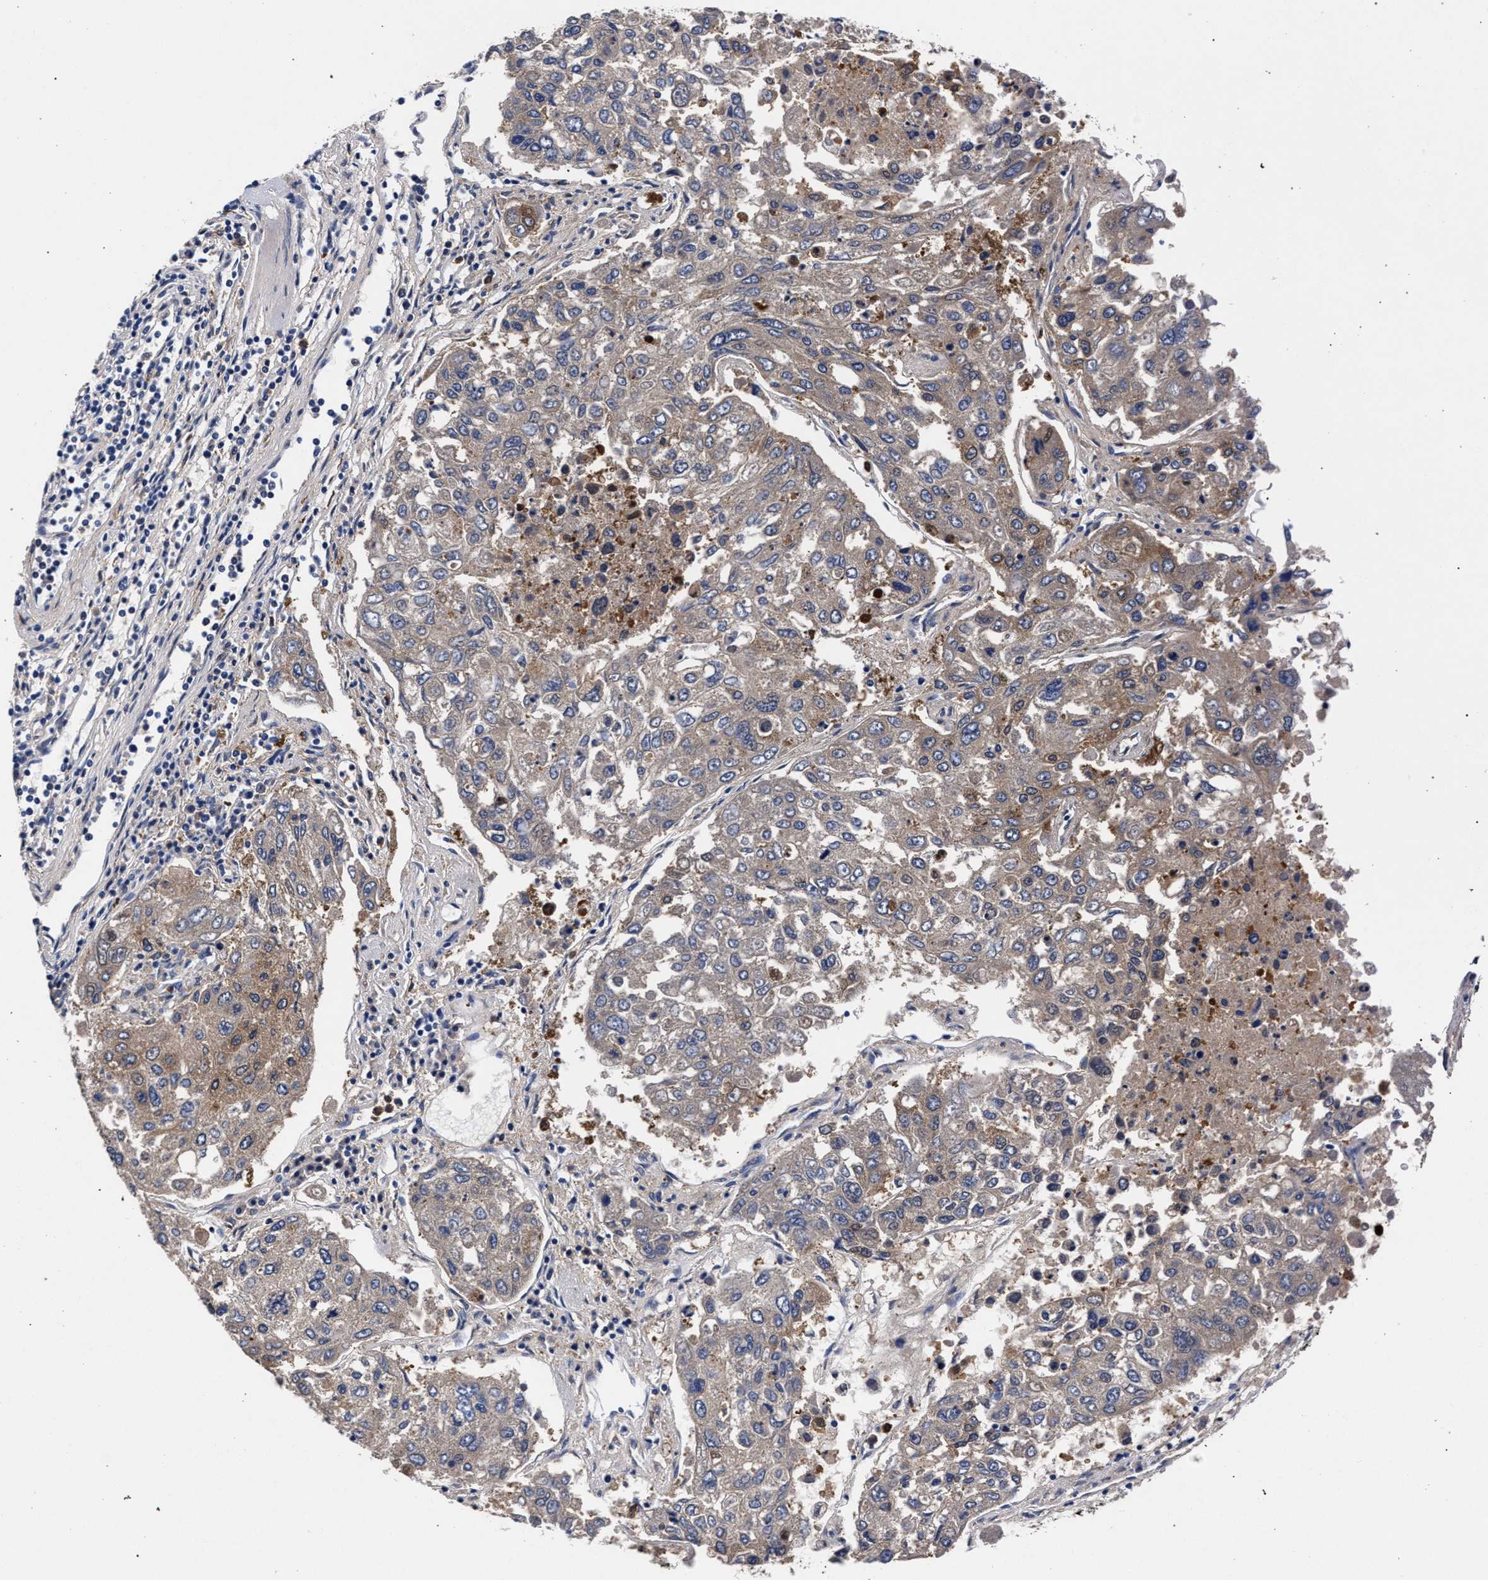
{"staining": {"intensity": "weak", "quantity": "<25%", "location": "cytoplasmic/membranous"}, "tissue": "urothelial cancer", "cell_type": "Tumor cells", "image_type": "cancer", "snomed": [{"axis": "morphology", "description": "Urothelial carcinoma, High grade"}, {"axis": "topography", "description": "Lymph node"}, {"axis": "topography", "description": "Urinary bladder"}], "caption": "This is an immunohistochemistry histopathology image of human urothelial cancer. There is no staining in tumor cells.", "gene": "ZNF462", "patient": {"sex": "male", "age": 51}}